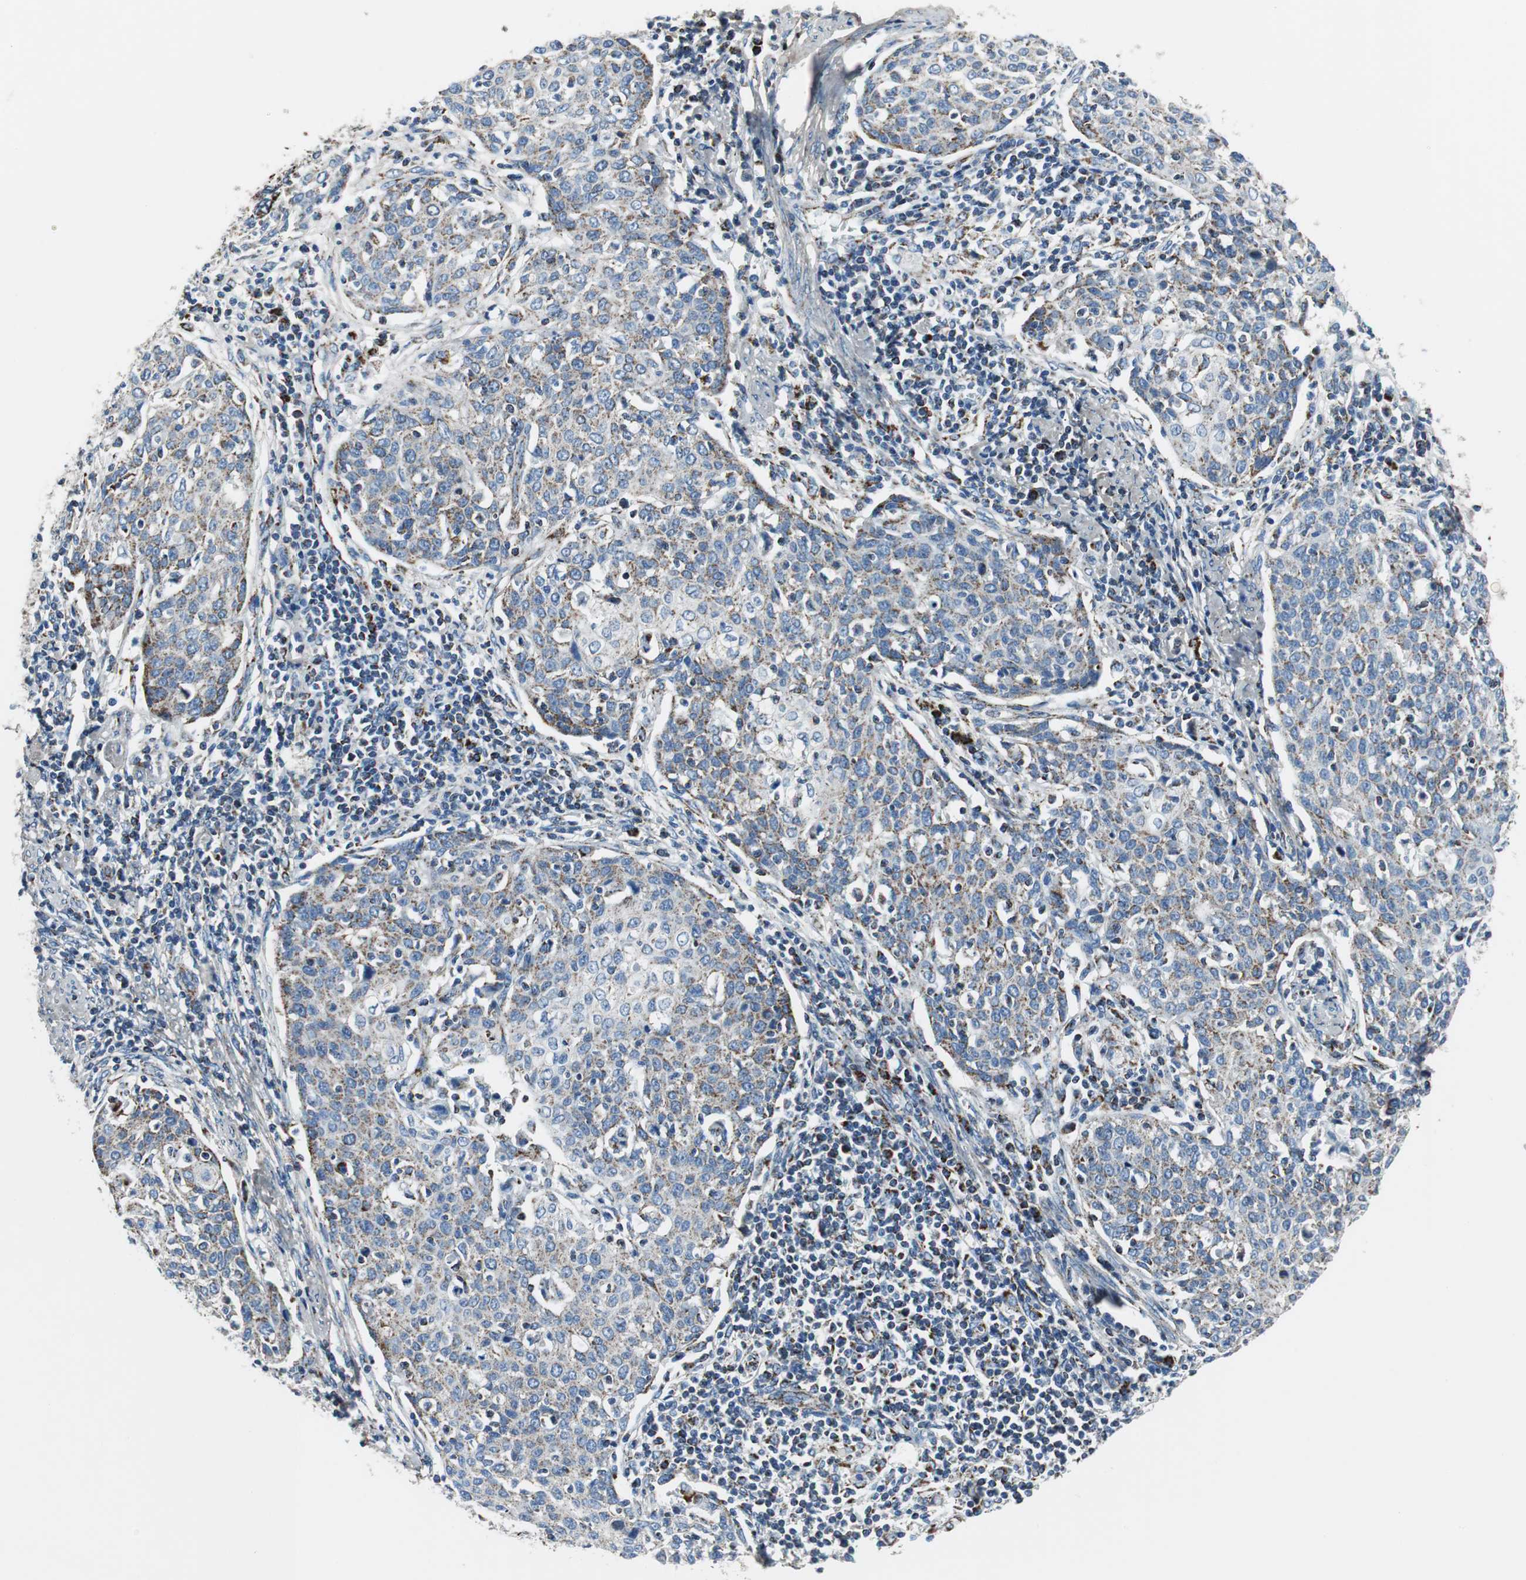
{"staining": {"intensity": "moderate", "quantity": "25%-75%", "location": "cytoplasmic/membranous"}, "tissue": "cervical cancer", "cell_type": "Tumor cells", "image_type": "cancer", "snomed": [{"axis": "morphology", "description": "Squamous cell carcinoma, NOS"}, {"axis": "topography", "description": "Cervix"}], "caption": "Immunohistochemical staining of cervical cancer reveals medium levels of moderate cytoplasmic/membranous protein expression in approximately 25%-75% of tumor cells. (DAB (3,3'-diaminobenzidine) IHC, brown staining for protein, blue staining for nuclei).", "gene": "C1QTNF7", "patient": {"sex": "female", "age": 38}}